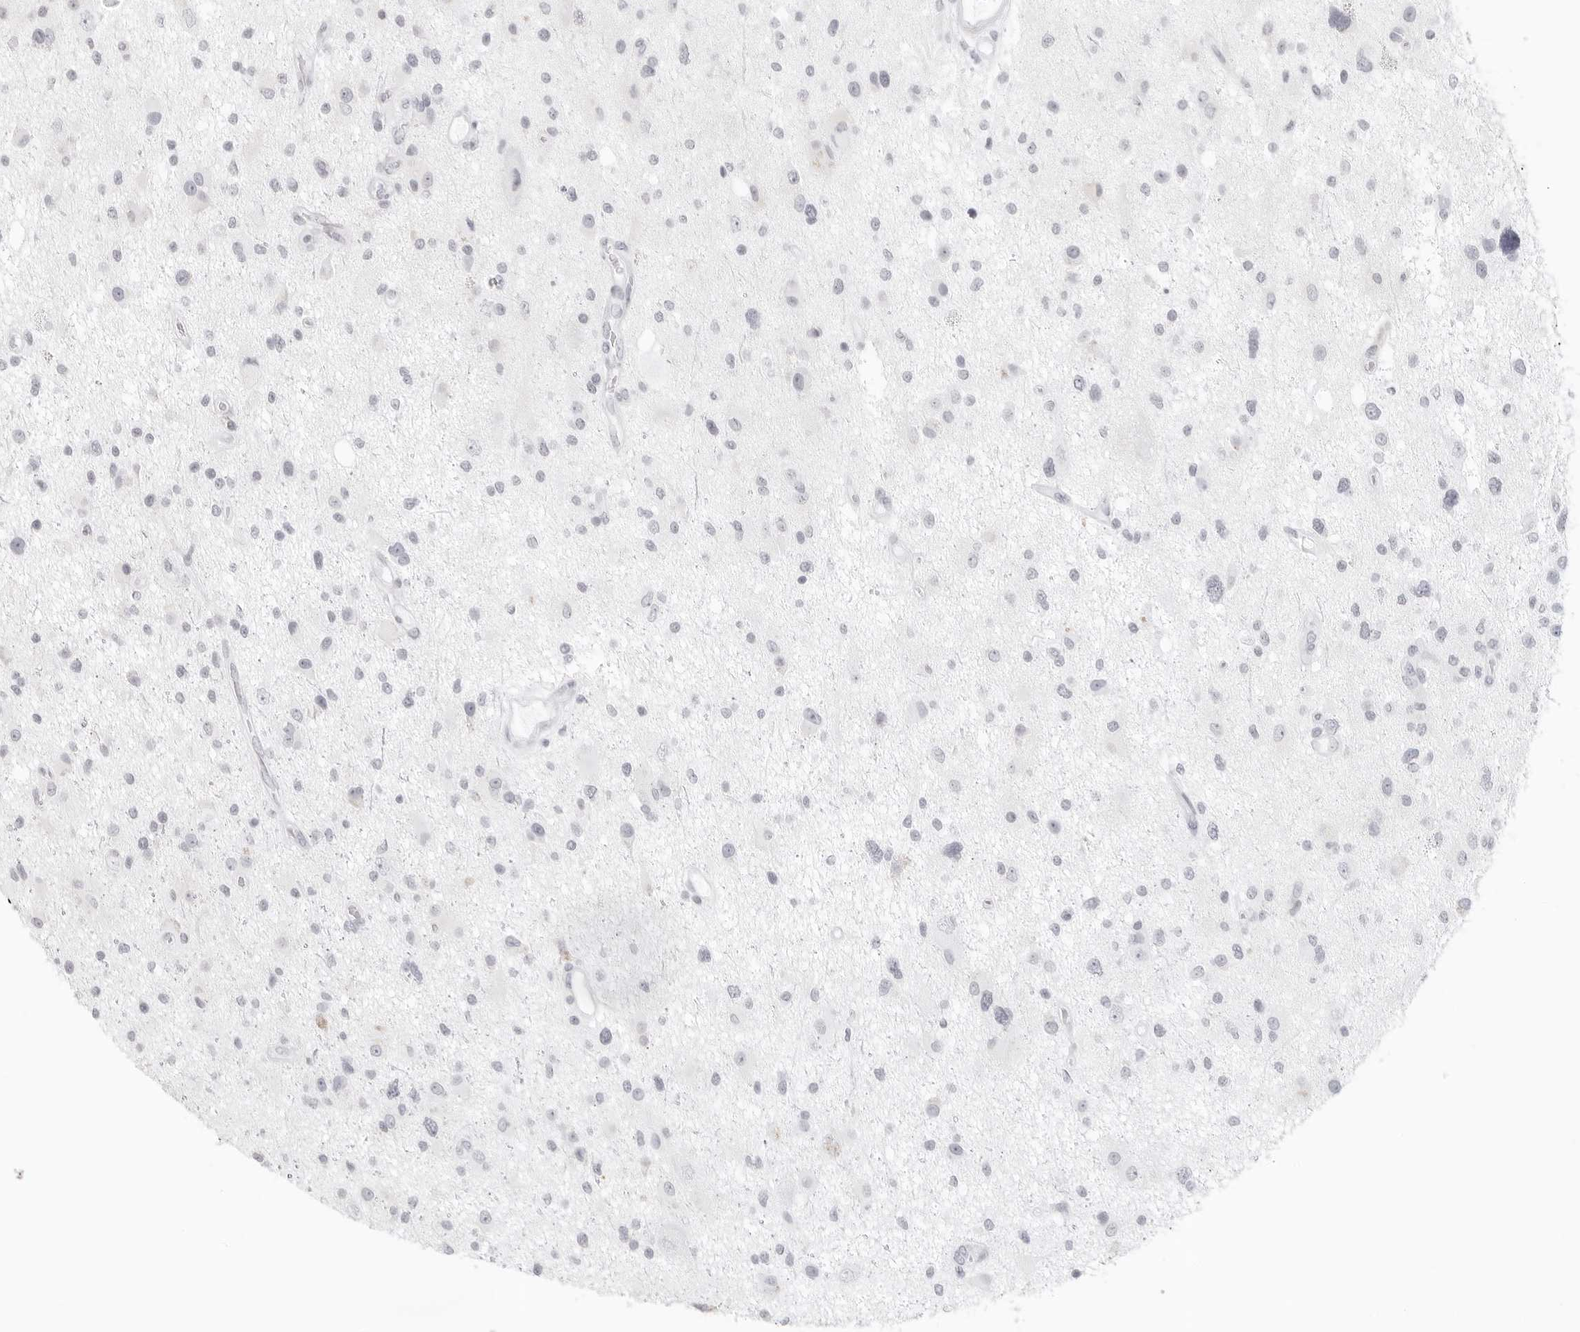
{"staining": {"intensity": "negative", "quantity": "none", "location": "none"}, "tissue": "glioma", "cell_type": "Tumor cells", "image_type": "cancer", "snomed": [{"axis": "morphology", "description": "Glioma, malignant, High grade"}, {"axis": "topography", "description": "Brain"}], "caption": "IHC of human glioma demonstrates no positivity in tumor cells. The staining is performed using DAB brown chromogen with nuclei counter-stained in using hematoxylin.", "gene": "RPS6KC1", "patient": {"sex": "male", "age": 33}}